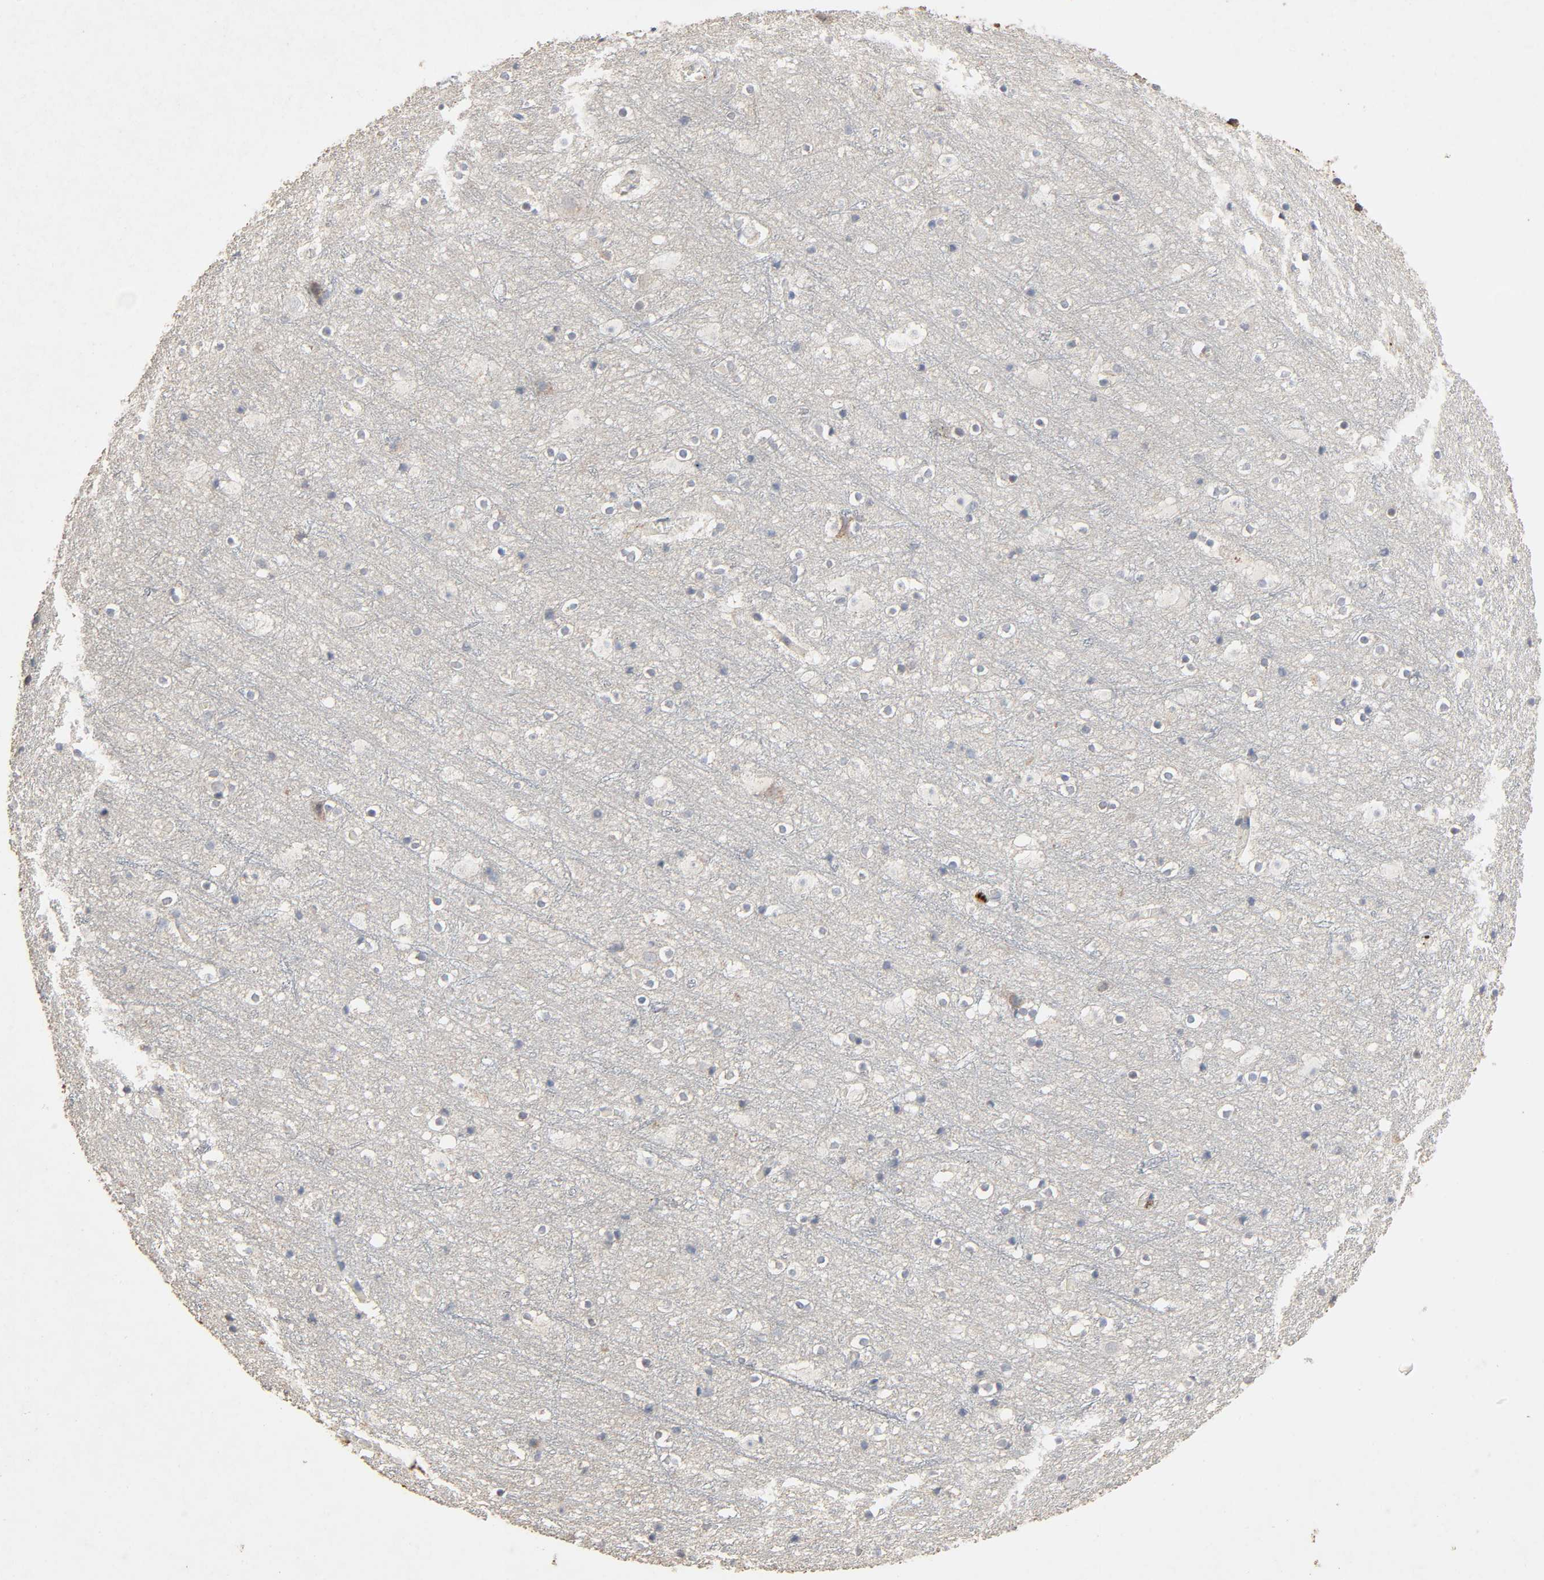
{"staining": {"intensity": "weak", "quantity": "<25%", "location": "cytoplasmic/membranous"}, "tissue": "cerebral cortex", "cell_type": "Endothelial cells", "image_type": "normal", "snomed": [{"axis": "morphology", "description": "Normal tissue, NOS"}, {"axis": "topography", "description": "Cerebral cortex"}], "caption": "Immunohistochemical staining of benign cerebral cortex displays no significant expression in endothelial cells.", "gene": "CDK6", "patient": {"sex": "male", "age": 45}}